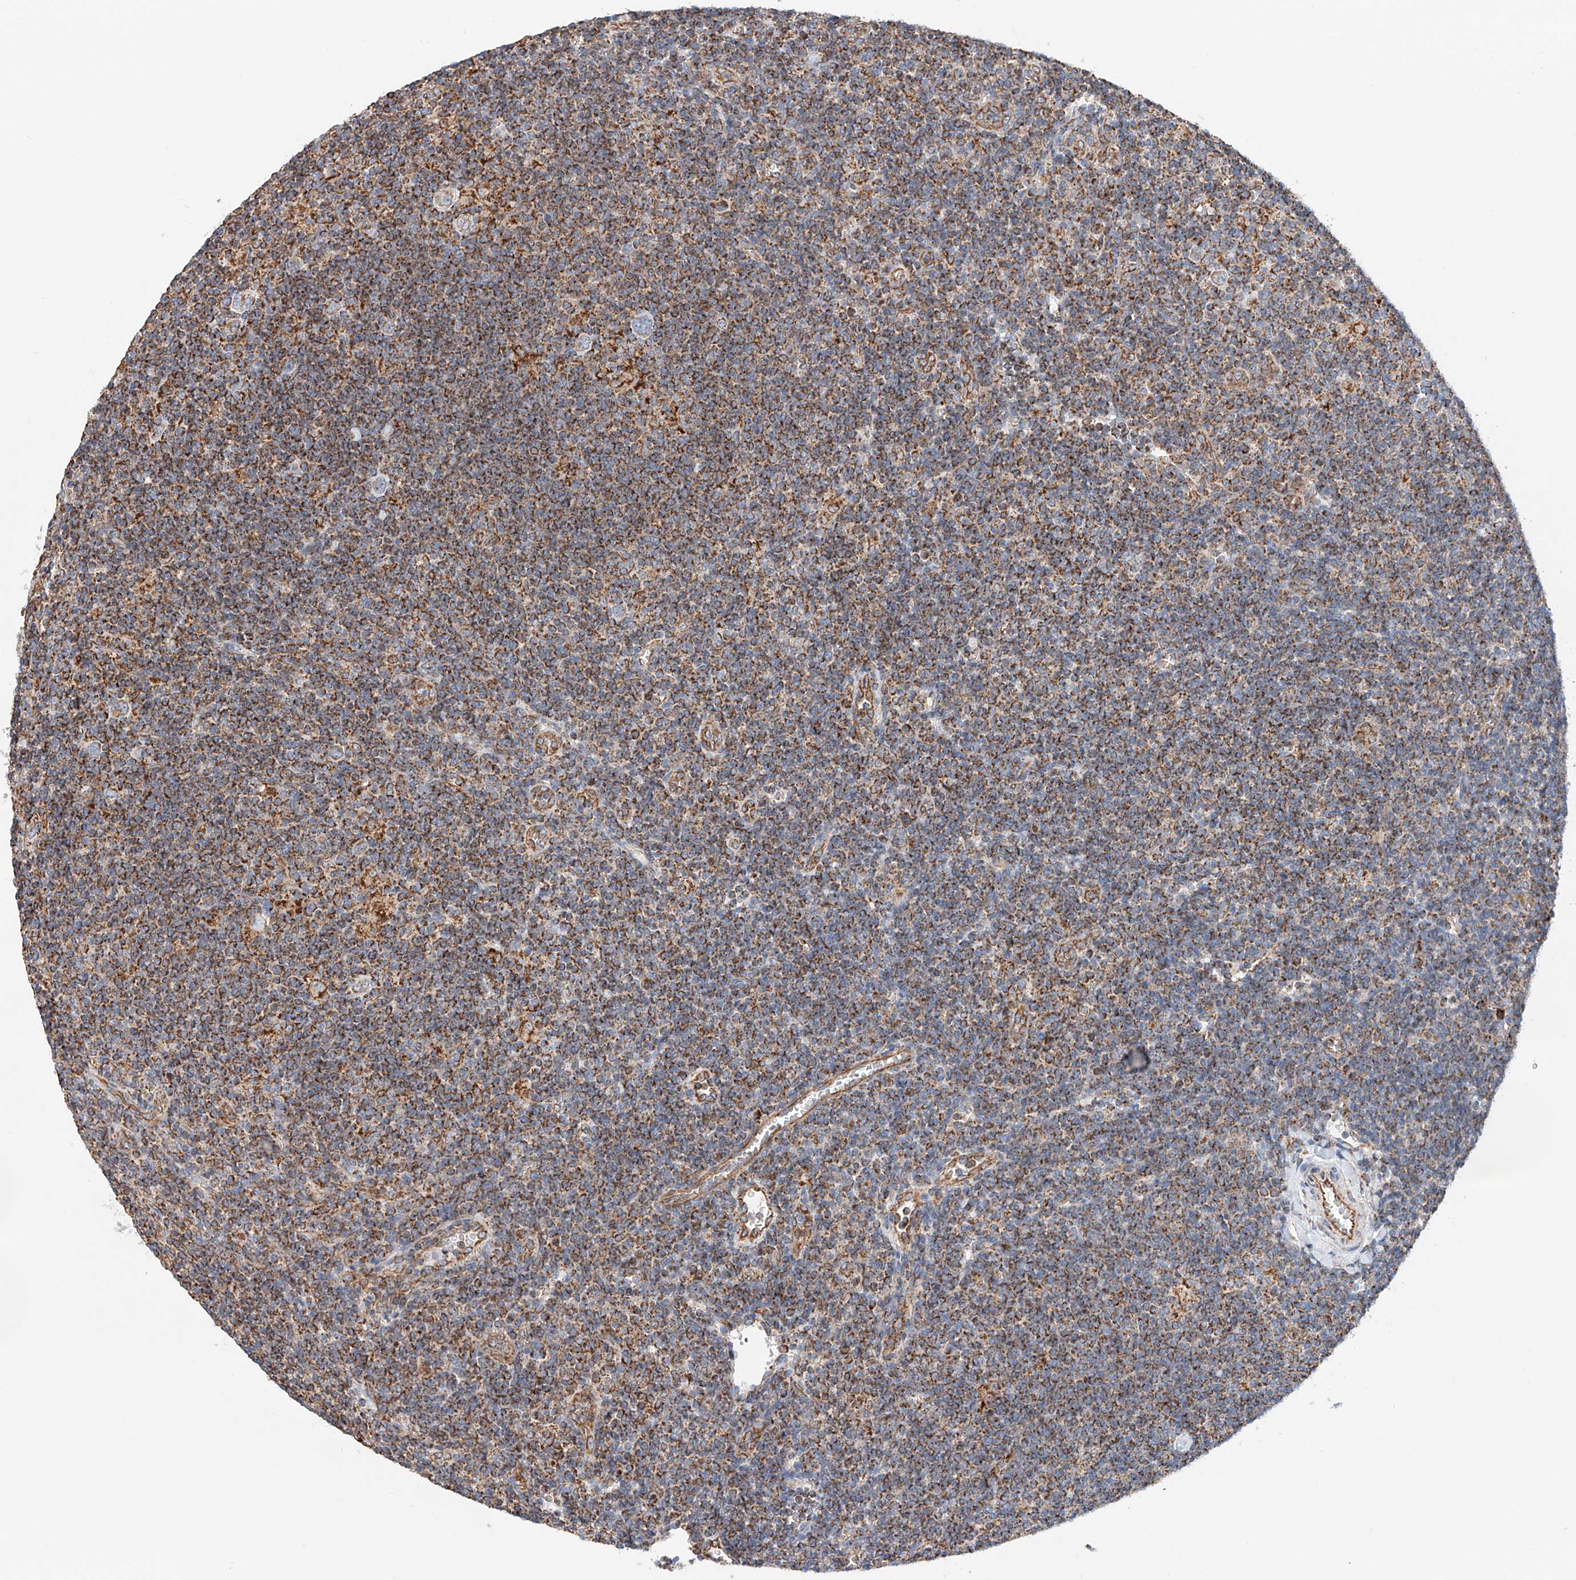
{"staining": {"intensity": "weak", "quantity": "<25%", "location": "cytoplasmic/membranous"}, "tissue": "lymphoma", "cell_type": "Tumor cells", "image_type": "cancer", "snomed": [{"axis": "morphology", "description": "Hodgkin's disease, NOS"}, {"axis": "topography", "description": "Lymph node"}], "caption": "Tumor cells are negative for brown protein staining in Hodgkin's disease.", "gene": "NDUFV3", "patient": {"sex": "female", "age": 57}}